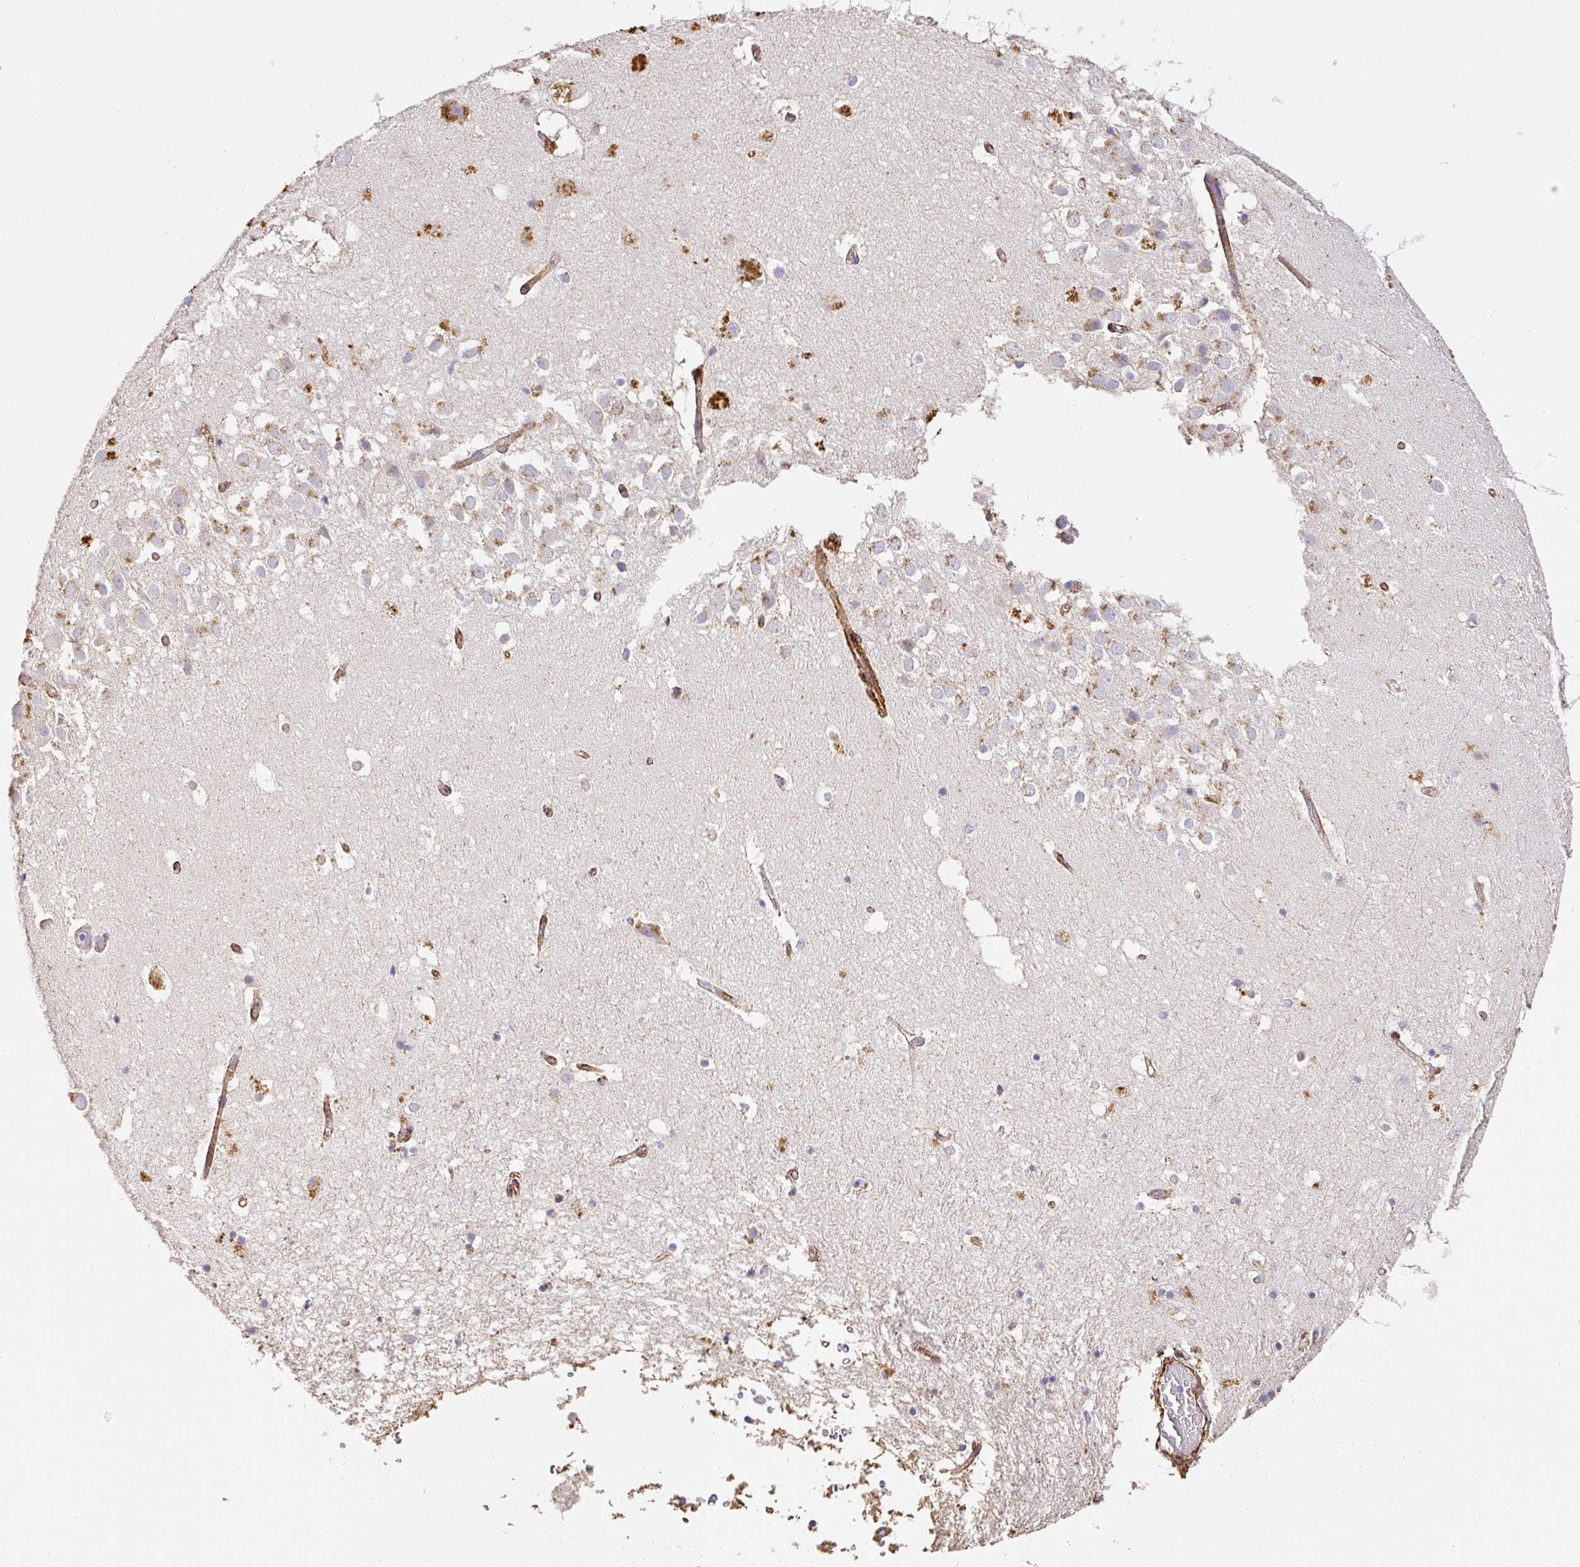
{"staining": {"intensity": "negative", "quantity": "none", "location": "none"}, "tissue": "hippocampus", "cell_type": "Glial cells", "image_type": "normal", "snomed": [{"axis": "morphology", "description": "Normal tissue, NOS"}, {"axis": "topography", "description": "Hippocampus"}], "caption": "High magnification brightfield microscopy of unremarkable hippocampus stained with DAB (3,3'-diaminobenzidine) (brown) and counterstained with hematoxylin (blue): glial cells show no significant expression. Brightfield microscopy of immunohistochemistry stained with DAB (3,3'-diaminobenzidine) (brown) and hematoxylin (blue), captured at high magnification.", "gene": "SLC25A17", "patient": {"sex": "female", "age": 52}}